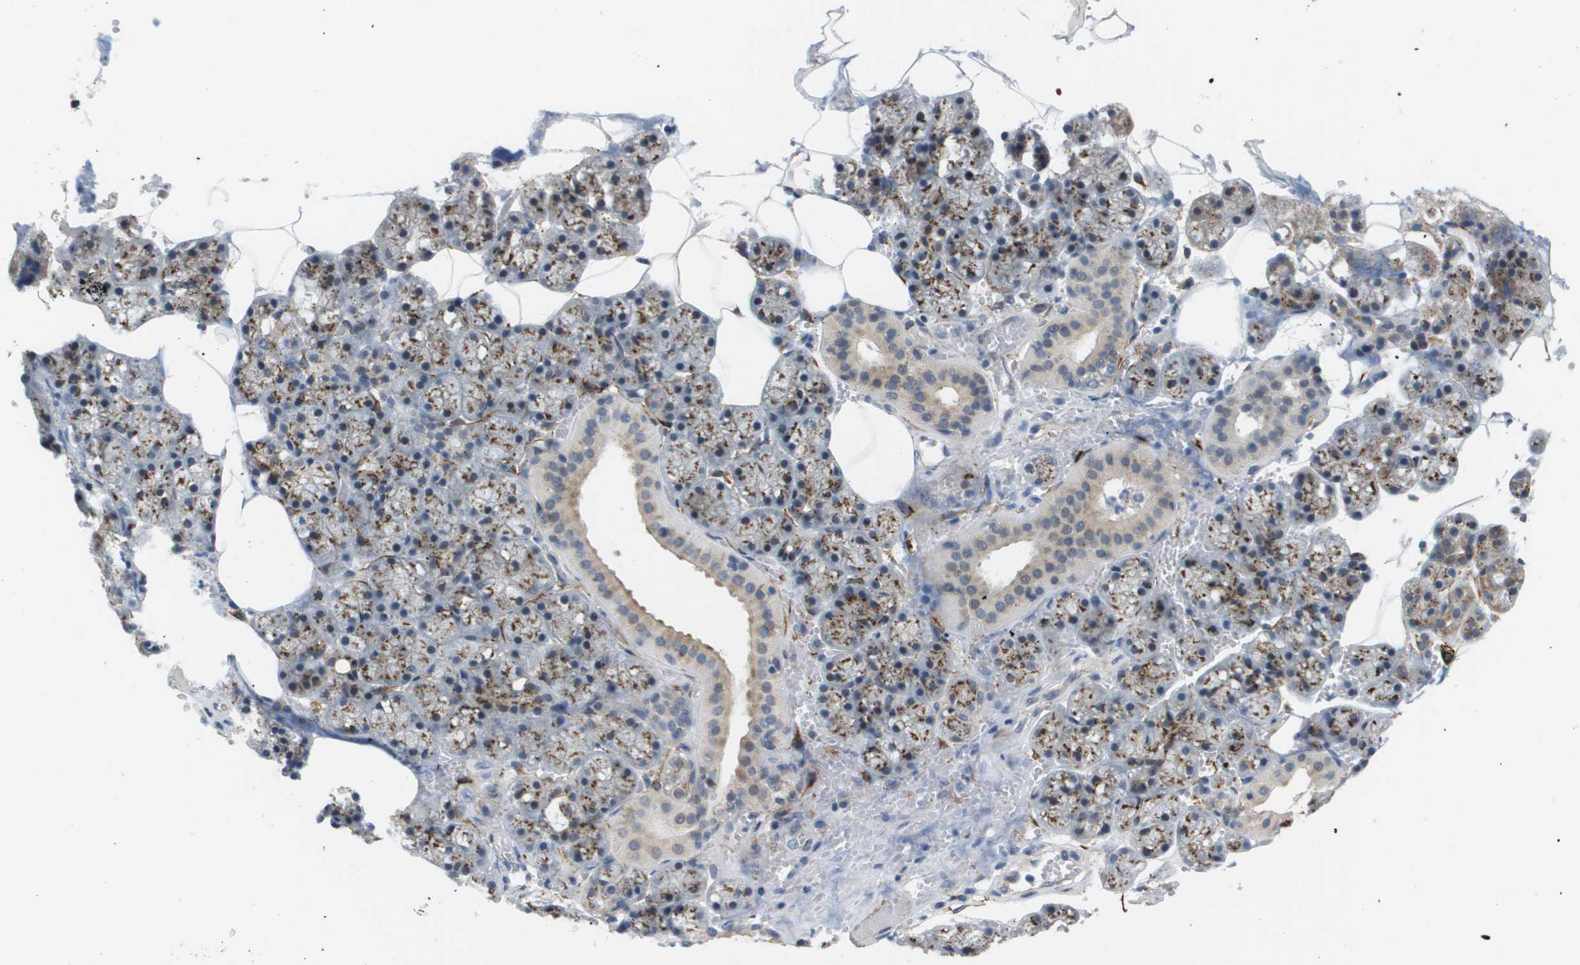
{"staining": {"intensity": "moderate", "quantity": ">75%", "location": "cytoplasmic/membranous"}, "tissue": "salivary gland", "cell_type": "Glandular cells", "image_type": "normal", "snomed": [{"axis": "morphology", "description": "Normal tissue, NOS"}, {"axis": "topography", "description": "Salivary gland"}], "caption": "Immunohistochemical staining of unremarkable salivary gland reveals moderate cytoplasmic/membranous protein expression in approximately >75% of glandular cells.", "gene": "OTUD5", "patient": {"sex": "male", "age": 62}}